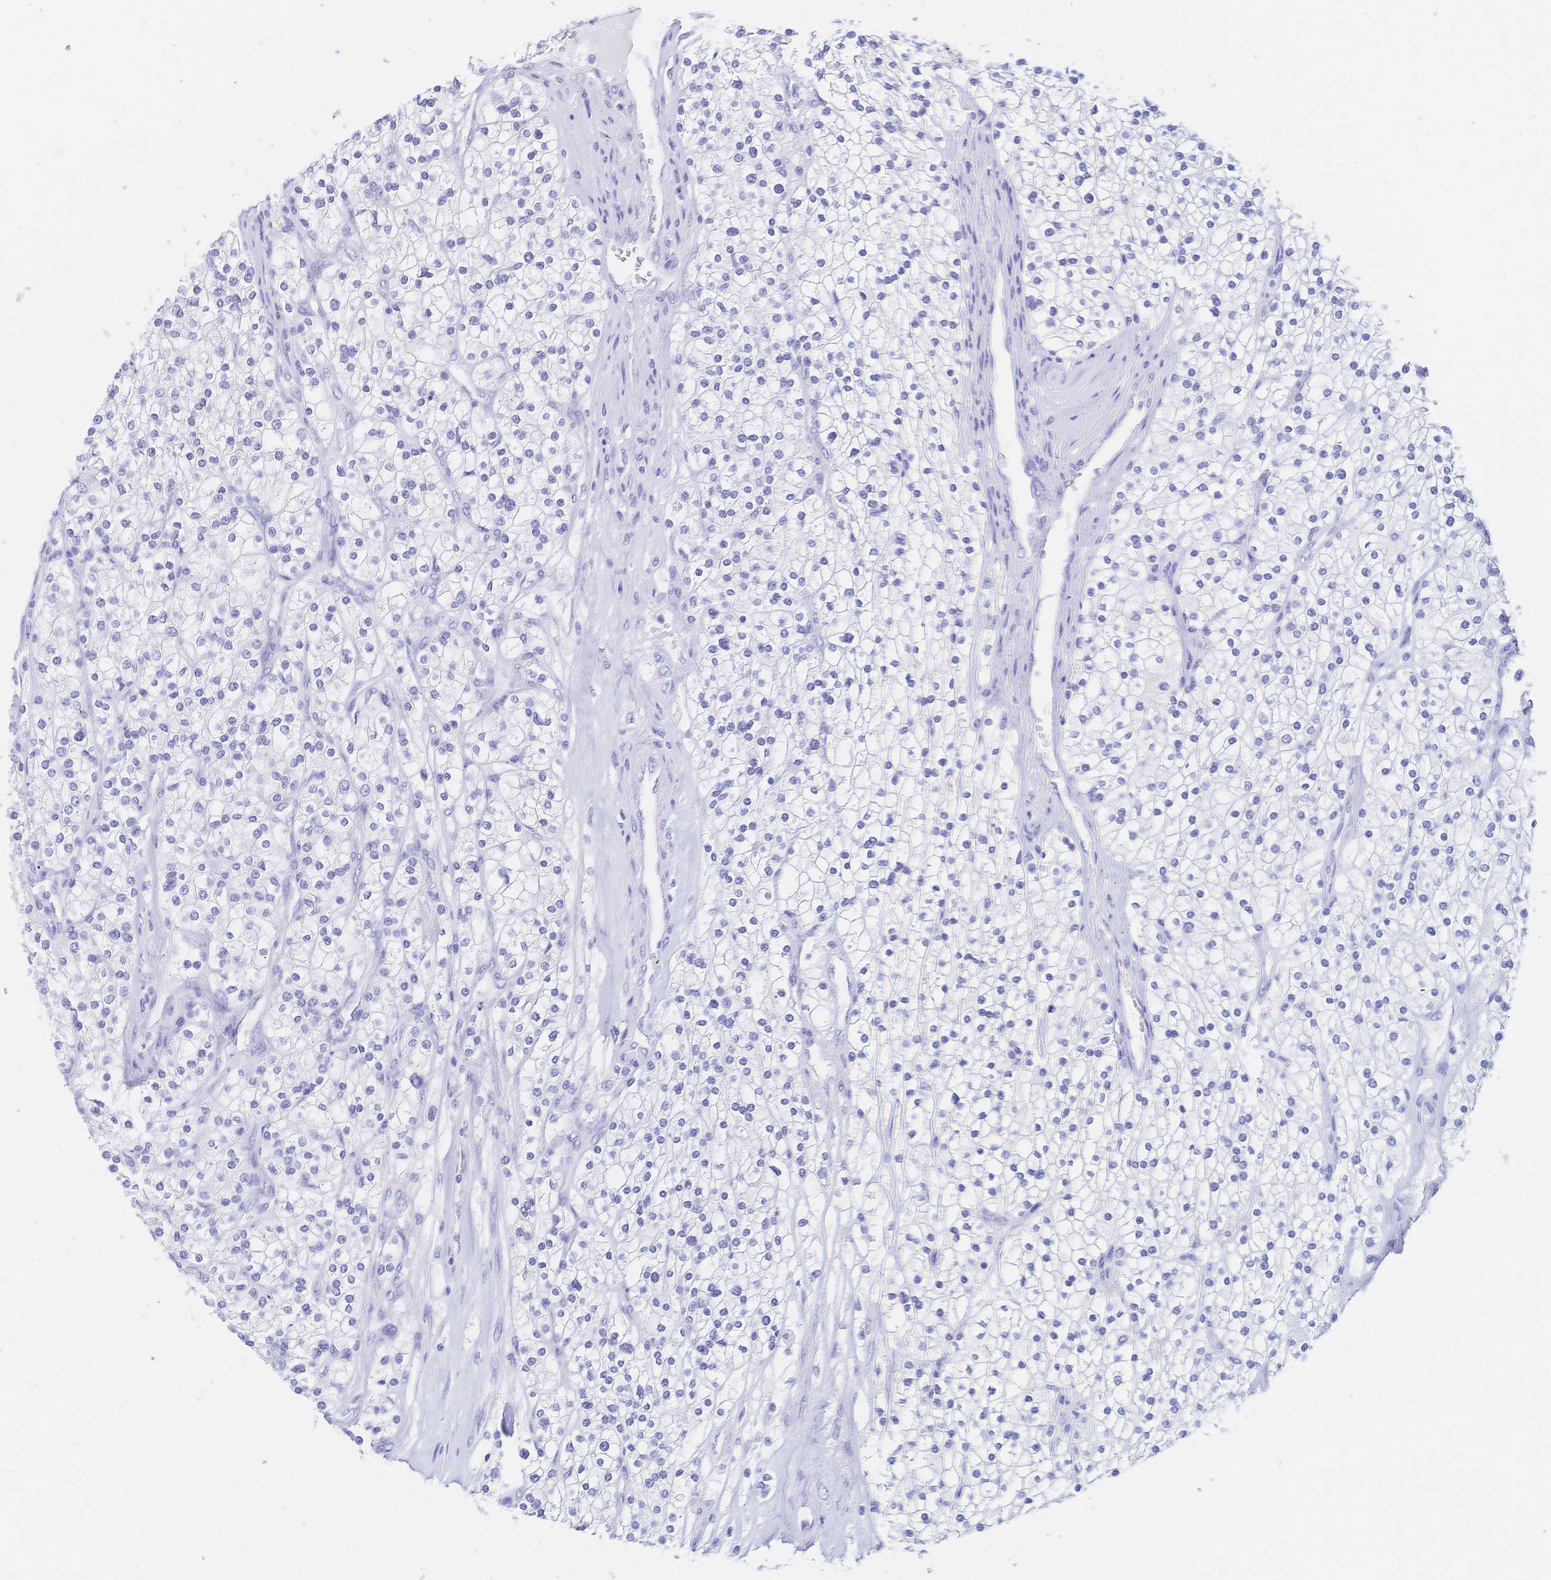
{"staining": {"intensity": "negative", "quantity": "none", "location": "none"}, "tissue": "renal cancer", "cell_type": "Tumor cells", "image_type": "cancer", "snomed": [{"axis": "morphology", "description": "Adenocarcinoma, NOS"}, {"axis": "topography", "description": "Kidney"}], "caption": "A micrograph of renal cancer stained for a protein exhibits no brown staining in tumor cells. The staining is performed using DAB brown chromogen with nuclei counter-stained in using hematoxylin.", "gene": "MEP1B", "patient": {"sex": "male", "age": 80}}